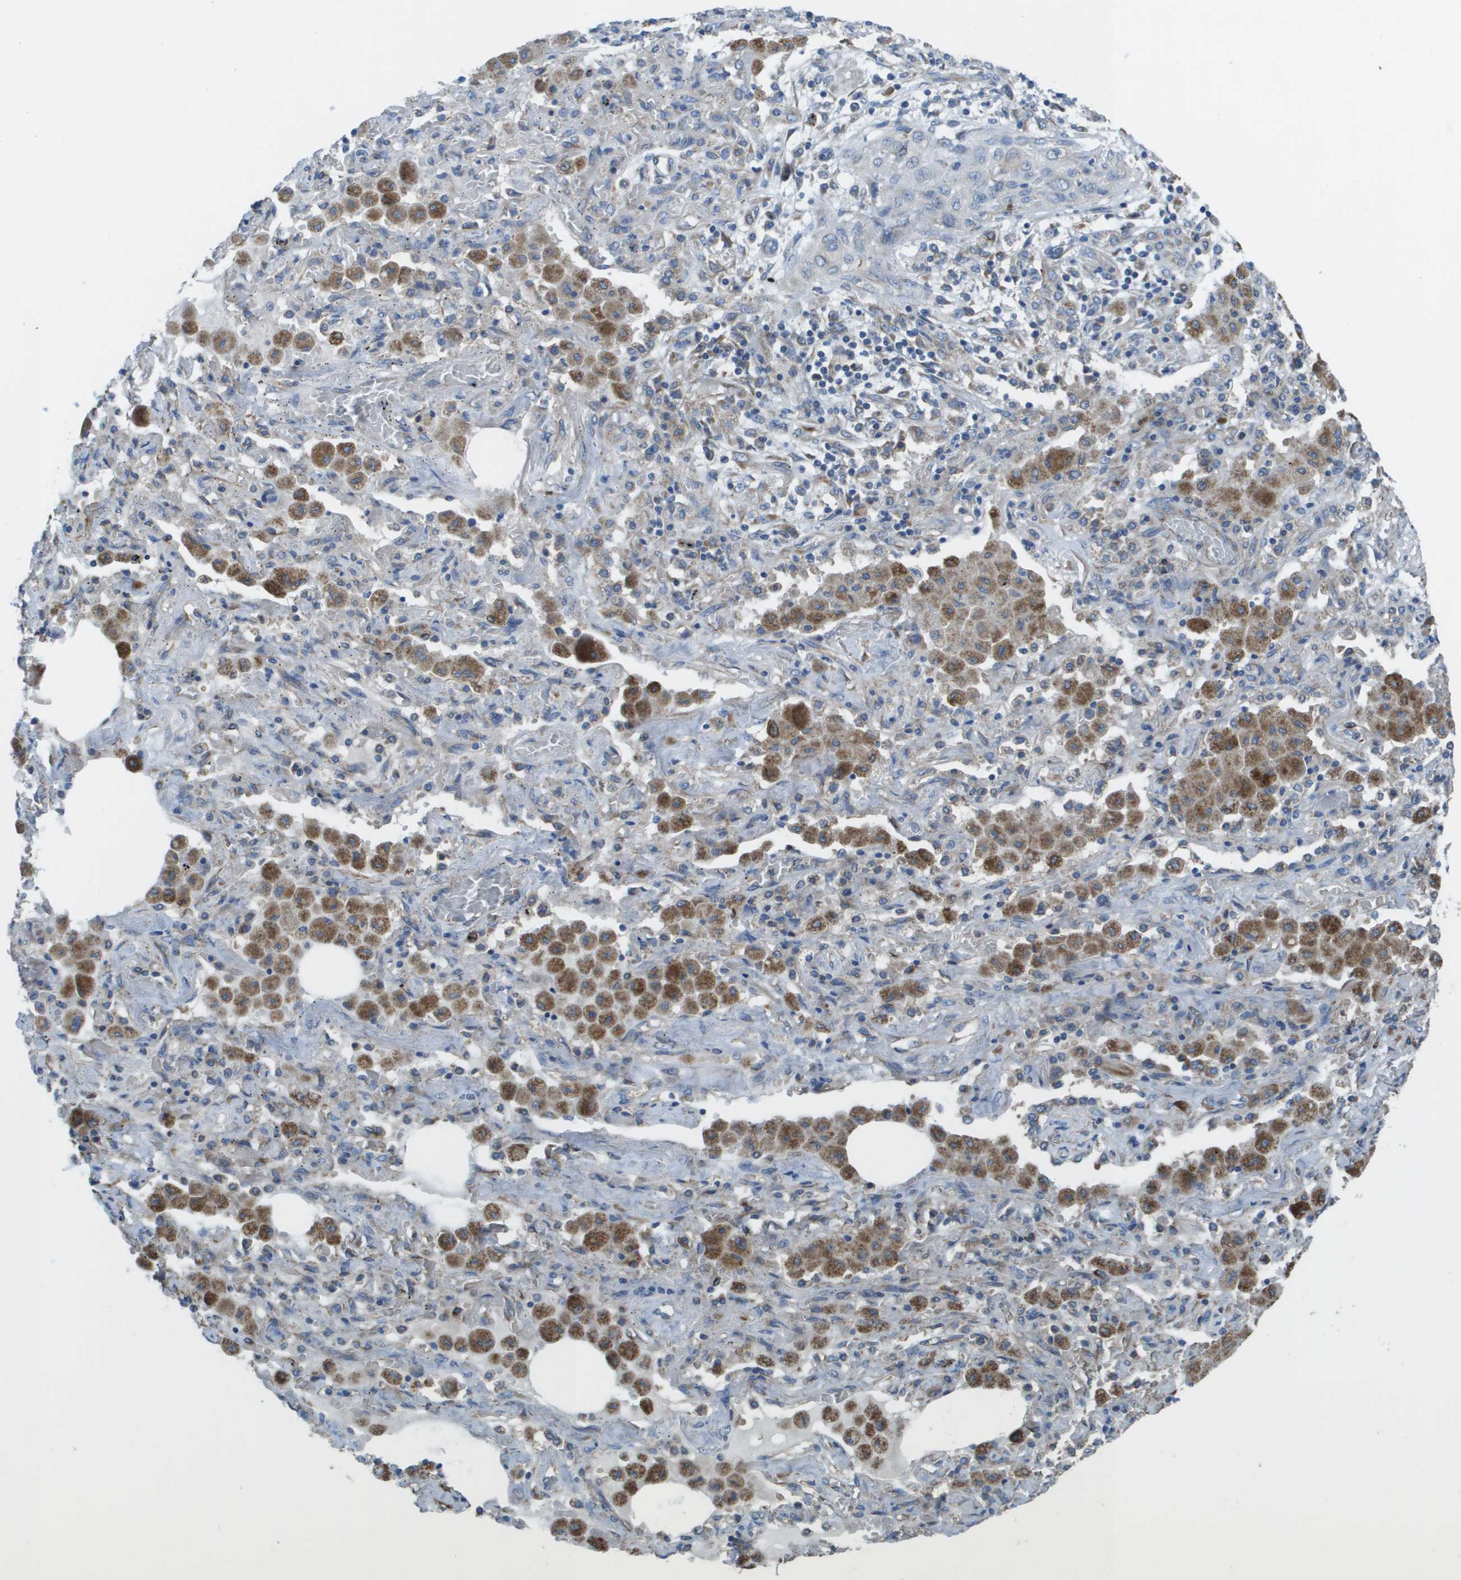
{"staining": {"intensity": "negative", "quantity": "none", "location": "none"}, "tissue": "lung cancer", "cell_type": "Tumor cells", "image_type": "cancer", "snomed": [{"axis": "morphology", "description": "Squamous cell carcinoma, NOS"}, {"axis": "topography", "description": "Lung"}], "caption": "A high-resolution histopathology image shows IHC staining of lung cancer (squamous cell carcinoma), which displays no significant positivity in tumor cells. The staining was performed using DAB to visualize the protein expression in brown, while the nuclei were stained in blue with hematoxylin (Magnification: 20x).", "gene": "CLCN2", "patient": {"sex": "female", "age": 47}}